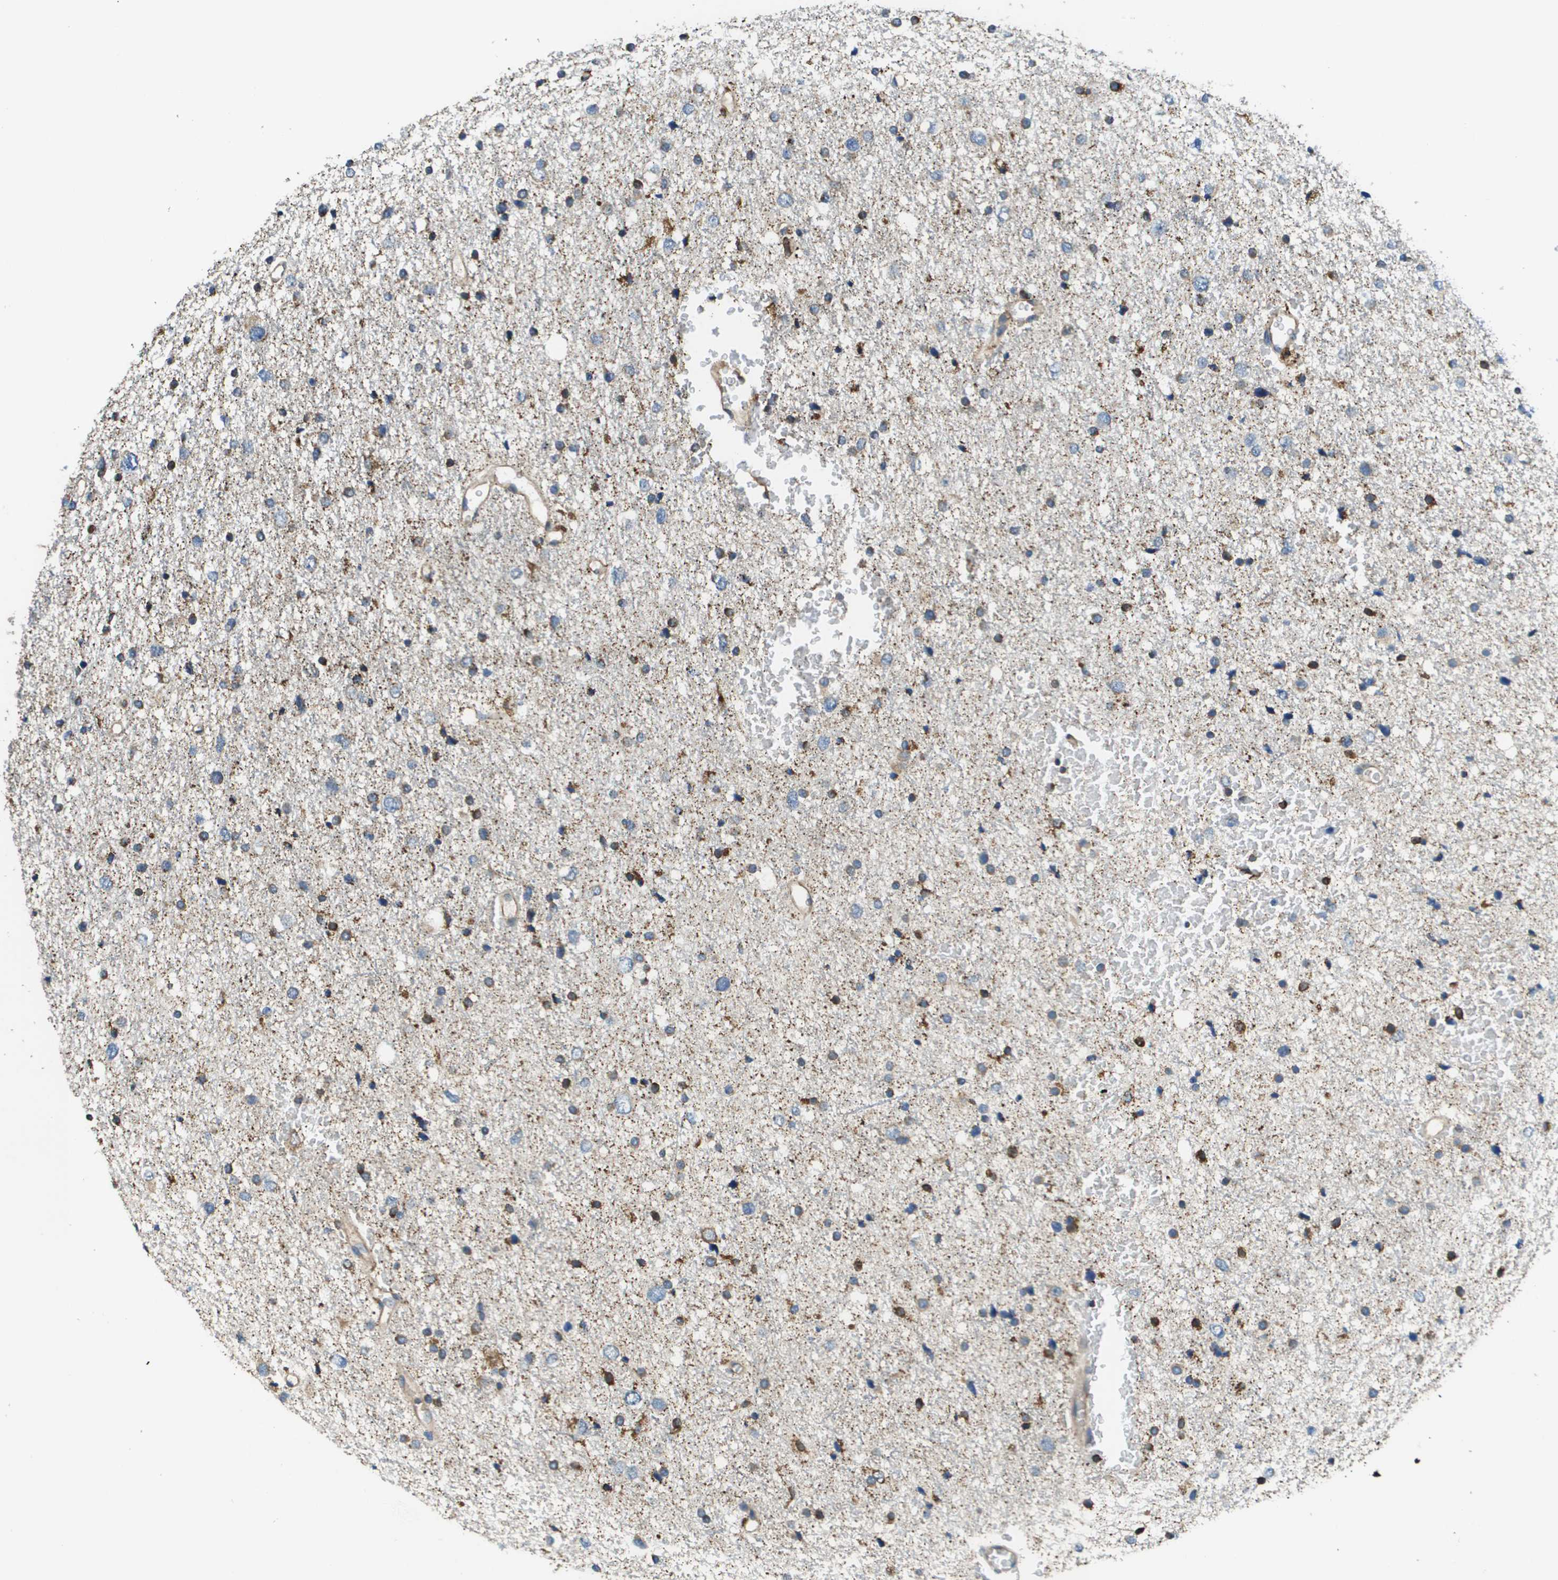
{"staining": {"intensity": "moderate", "quantity": "25%-75%", "location": "cytoplasmic/membranous"}, "tissue": "glioma", "cell_type": "Tumor cells", "image_type": "cancer", "snomed": [{"axis": "morphology", "description": "Glioma, malignant, Low grade"}, {"axis": "topography", "description": "Brain"}], "caption": "Immunohistochemical staining of malignant glioma (low-grade) exhibits medium levels of moderate cytoplasmic/membranous protein expression in about 25%-75% of tumor cells.", "gene": "CNPY3", "patient": {"sex": "female", "age": 37}}